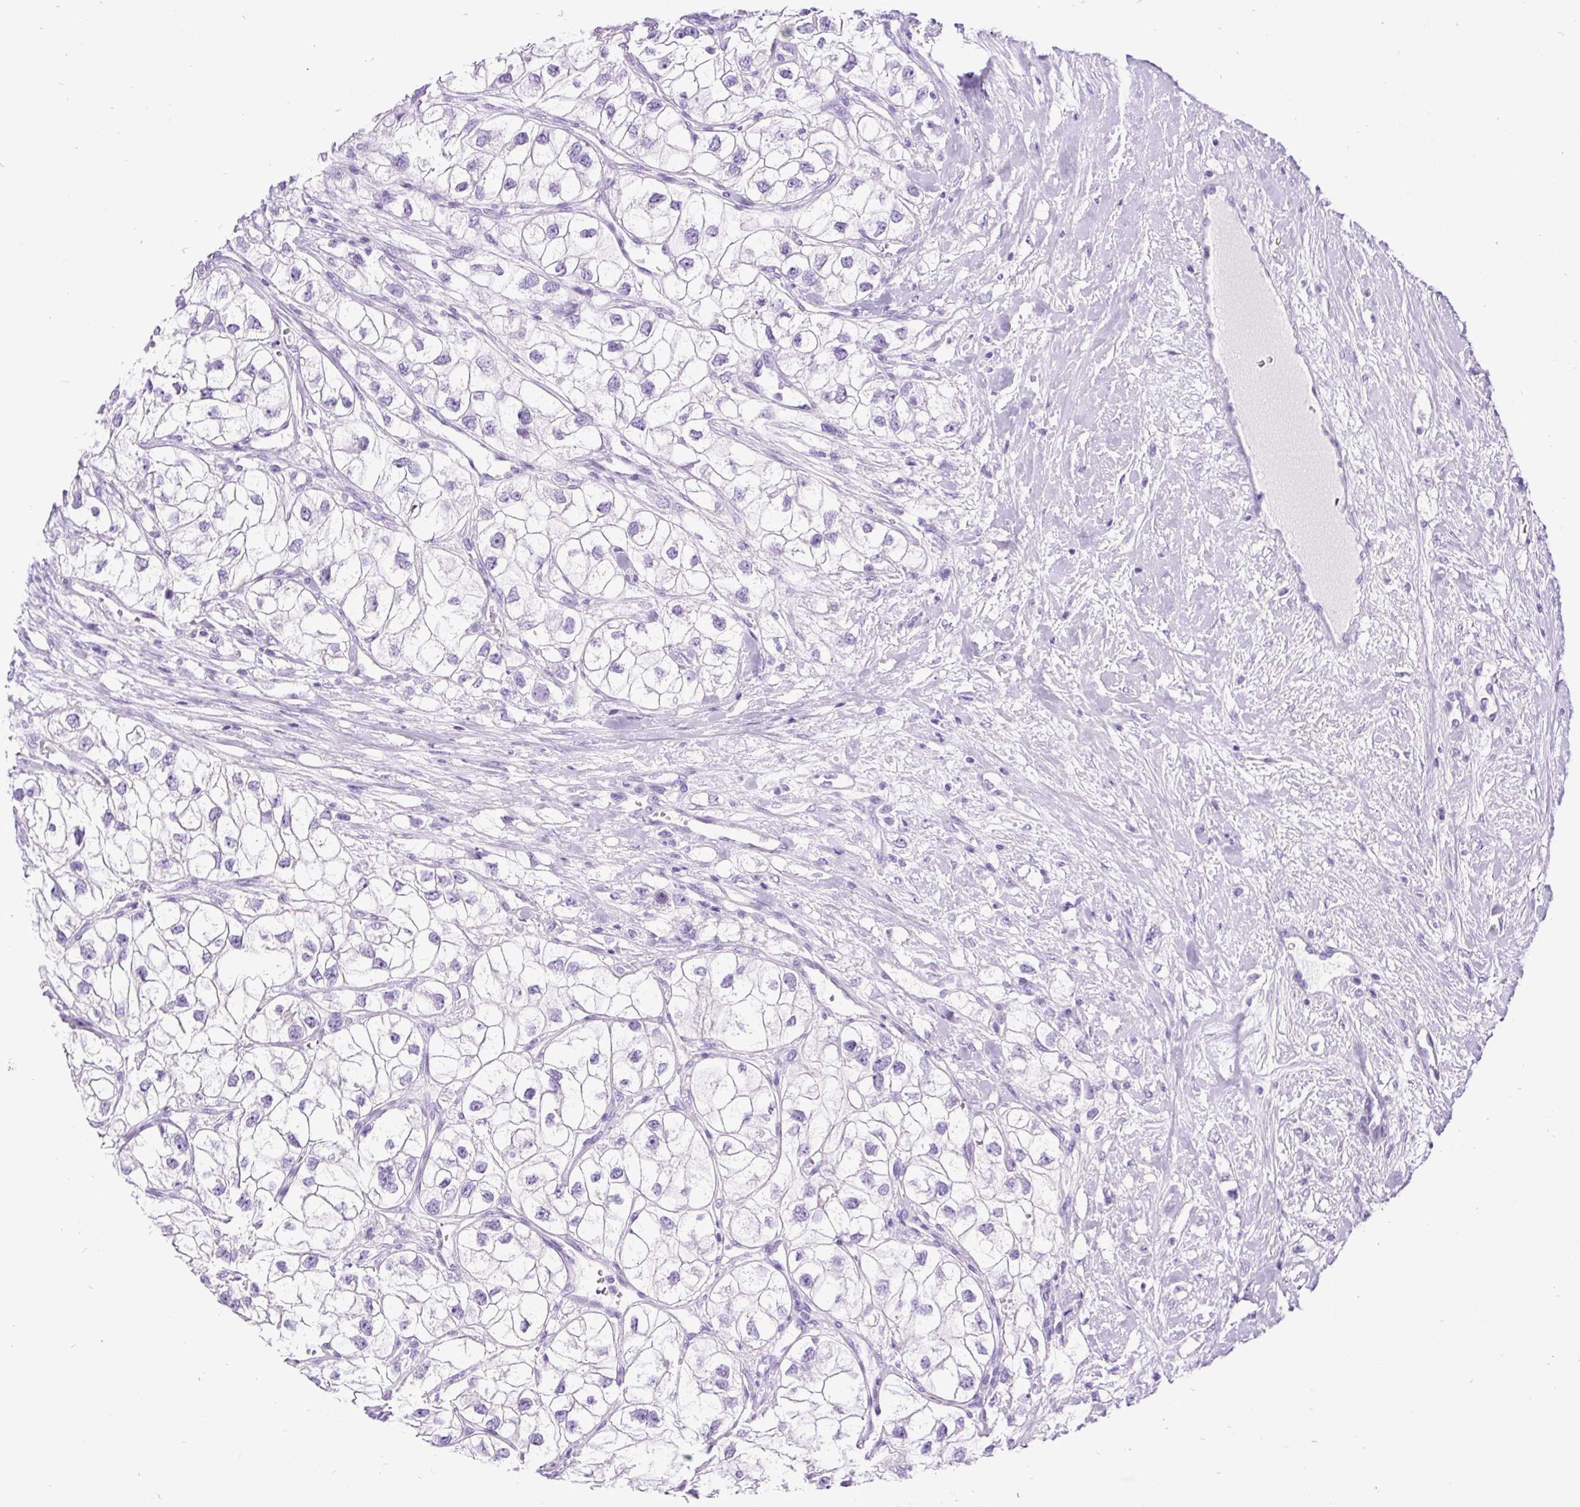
{"staining": {"intensity": "negative", "quantity": "none", "location": "none"}, "tissue": "renal cancer", "cell_type": "Tumor cells", "image_type": "cancer", "snomed": [{"axis": "morphology", "description": "Adenocarcinoma, NOS"}, {"axis": "topography", "description": "Kidney"}], "caption": "Tumor cells show no significant expression in adenocarcinoma (renal). Brightfield microscopy of immunohistochemistry stained with DAB (brown) and hematoxylin (blue), captured at high magnification.", "gene": "PDIA2", "patient": {"sex": "male", "age": 59}}